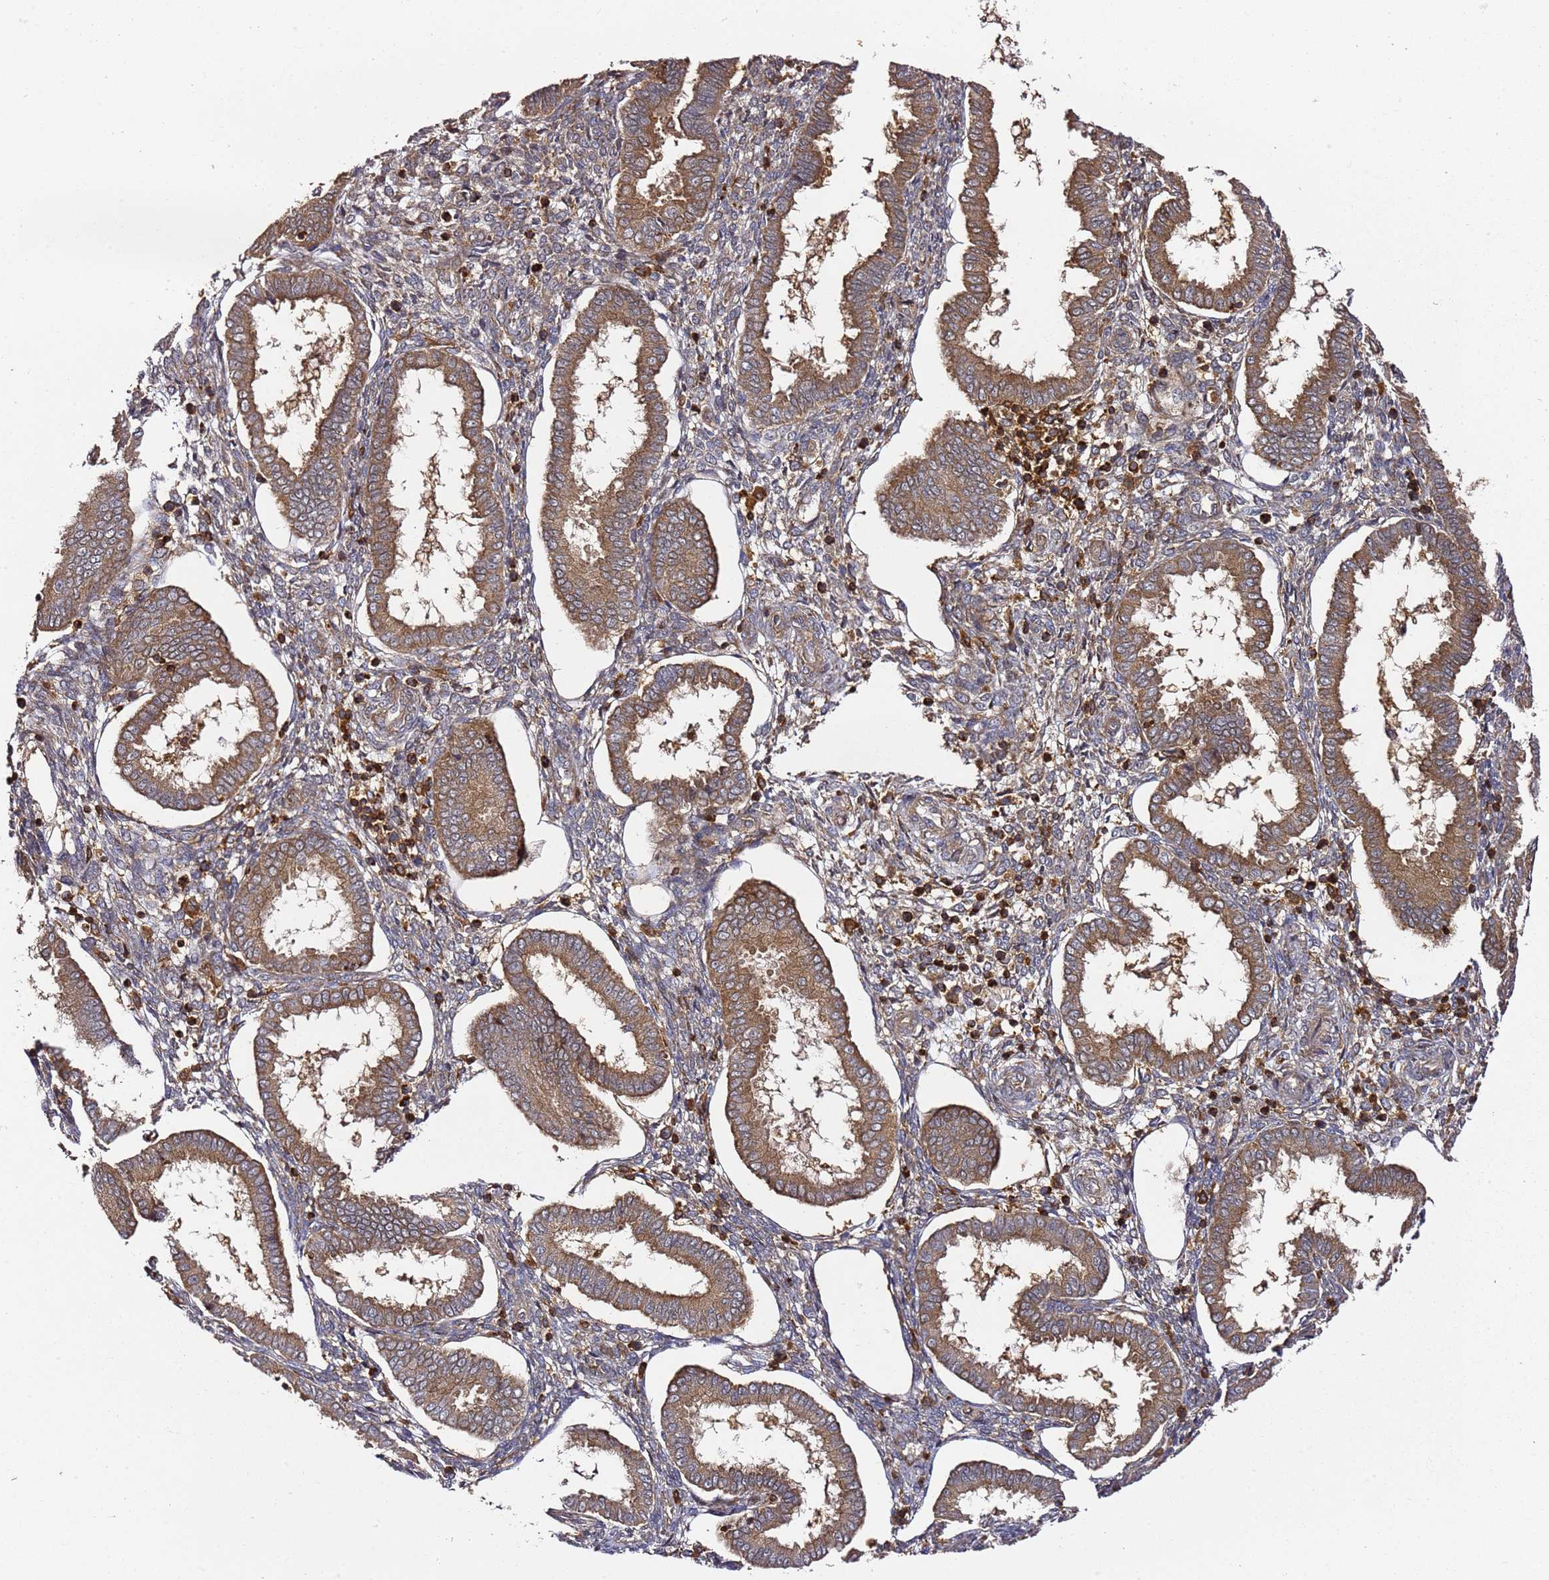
{"staining": {"intensity": "strong", "quantity": "<25%", "location": "cytoplasmic/membranous"}, "tissue": "endometrium", "cell_type": "Cells in endometrial stroma", "image_type": "normal", "snomed": [{"axis": "morphology", "description": "Normal tissue, NOS"}, {"axis": "topography", "description": "Endometrium"}], "caption": "About <25% of cells in endometrial stroma in benign human endometrium display strong cytoplasmic/membranous protein staining as visualized by brown immunohistochemical staining.", "gene": "PRMT7", "patient": {"sex": "female", "age": 24}}